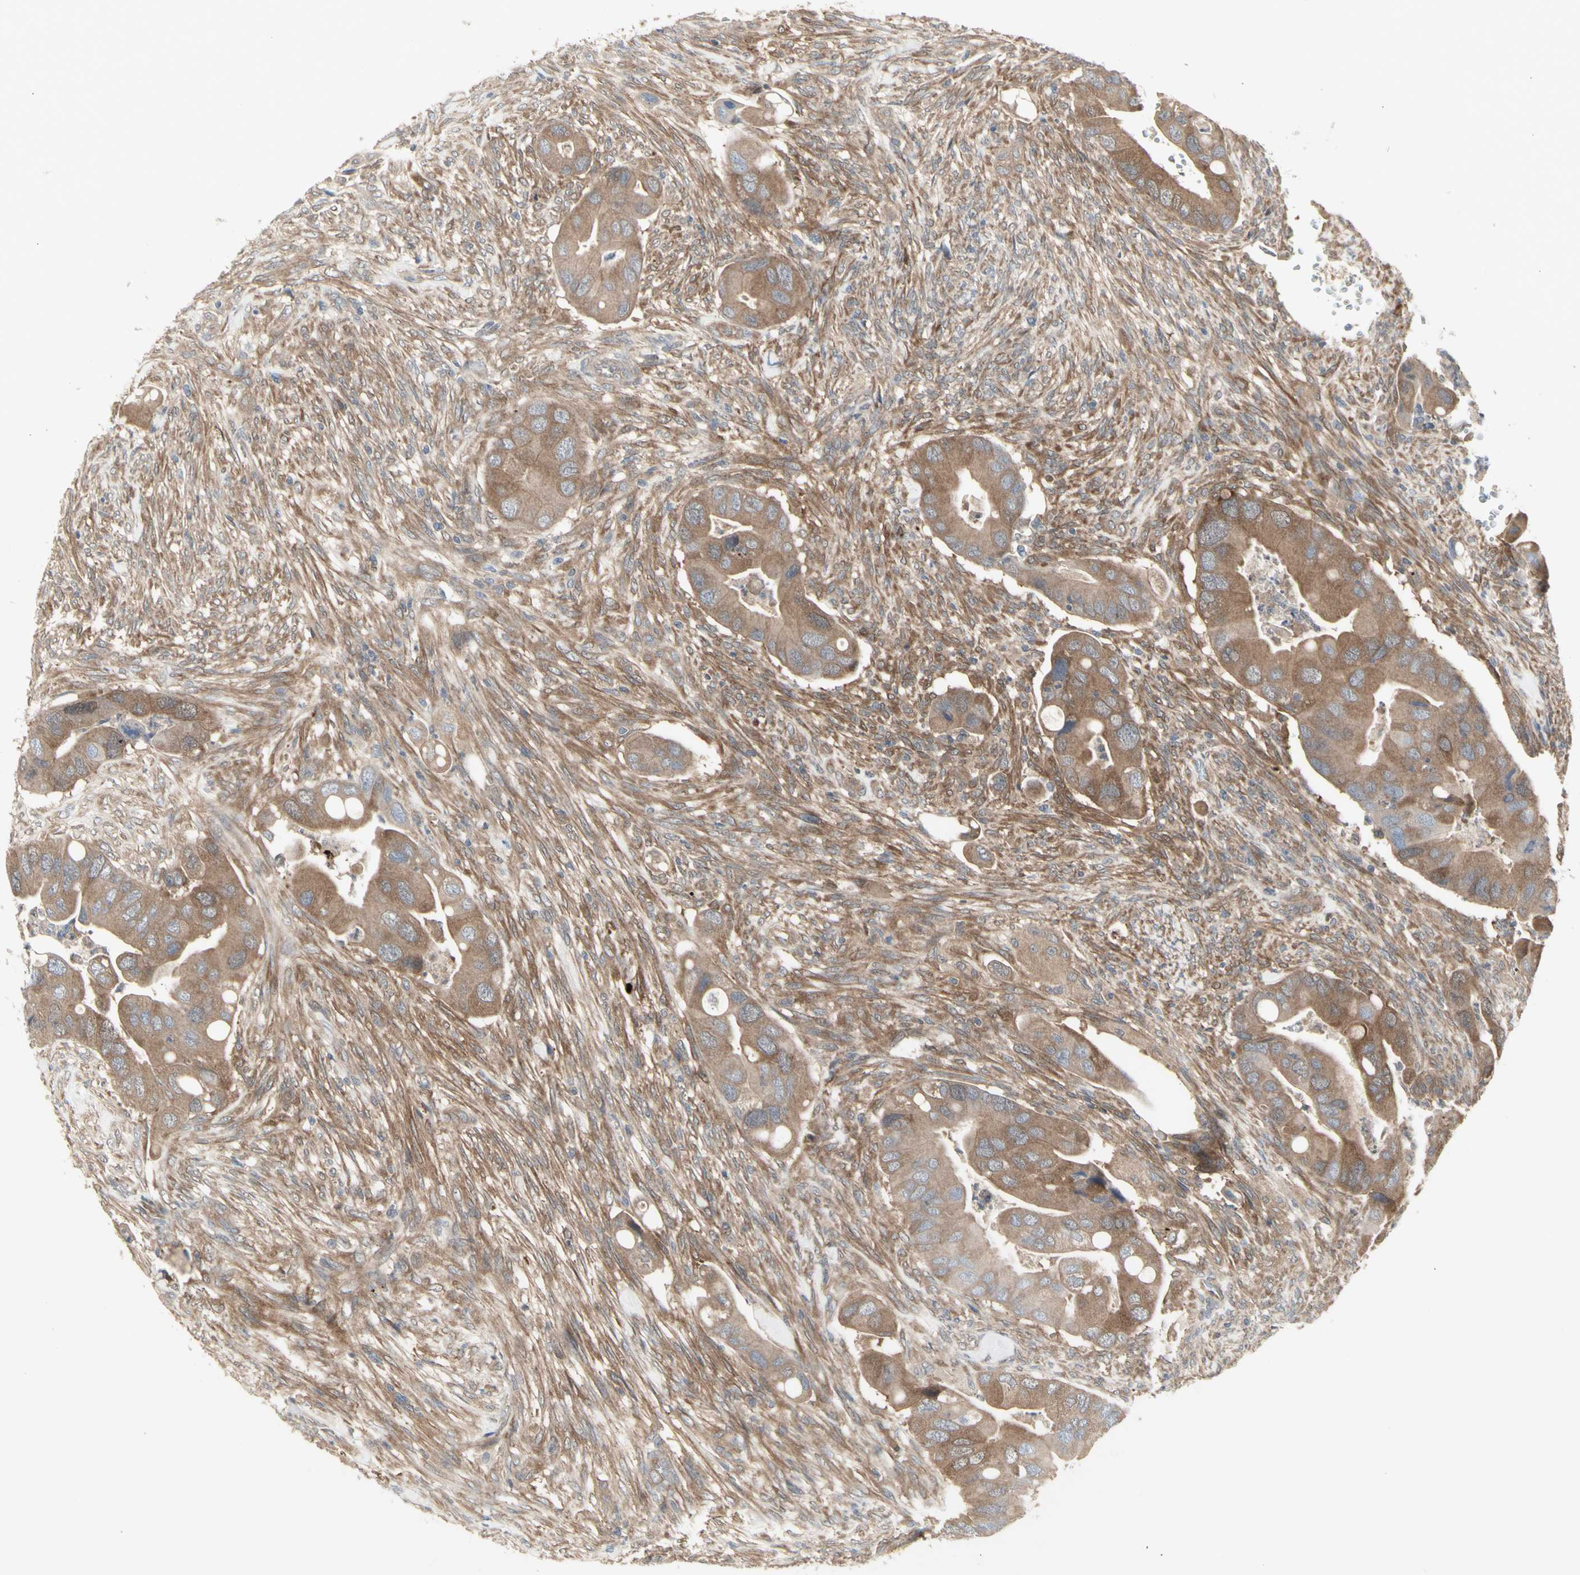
{"staining": {"intensity": "moderate", "quantity": ">75%", "location": "cytoplasmic/membranous"}, "tissue": "colorectal cancer", "cell_type": "Tumor cells", "image_type": "cancer", "snomed": [{"axis": "morphology", "description": "Adenocarcinoma, NOS"}, {"axis": "topography", "description": "Rectum"}], "caption": "Colorectal cancer stained for a protein (brown) reveals moderate cytoplasmic/membranous positive expression in approximately >75% of tumor cells.", "gene": "CHURC1-FNTB", "patient": {"sex": "female", "age": 57}}